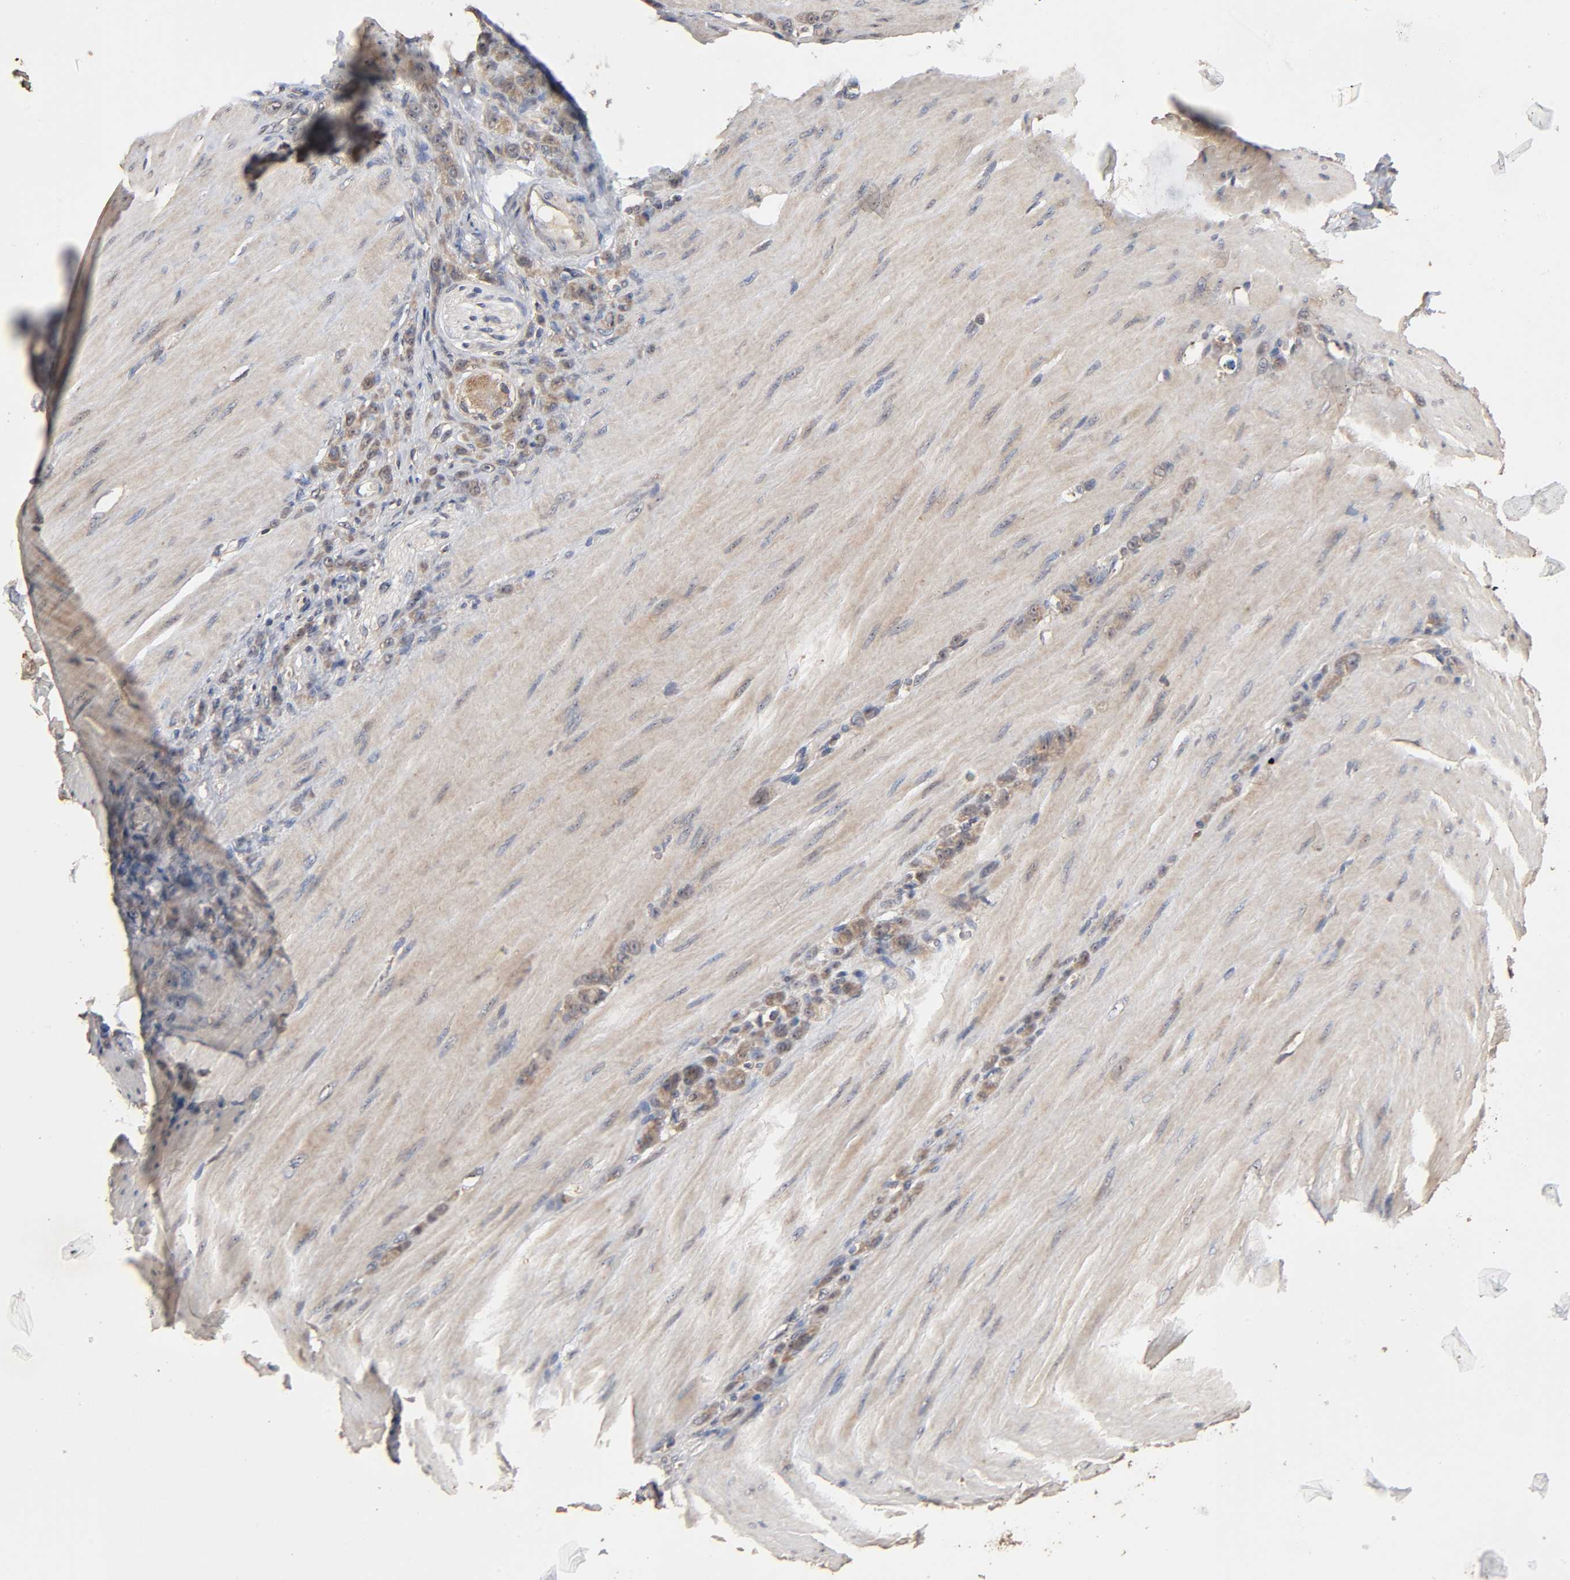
{"staining": {"intensity": "weak", "quantity": ">75%", "location": "cytoplasmic/membranous"}, "tissue": "stomach cancer", "cell_type": "Tumor cells", "image_type": "cancer", "snomed": [{"axis": "morphology", "description": "Adenocarcinoma, NOS"}, {"axis": "topography", "description": "Stomach"}], "caption": "Stomach cancer stained with DAB immunohistochemistry (IHC) shows low levels of weak cytoplasmic/membranous expression in approximately >75% of tumor cells. (DAB (3,3'-diaminobenzidine) IHC, brown staining for protein, blue staining for nuclei).", "gene": "ARHGEF7", "patient": {"sex": "male", "age": 82}}